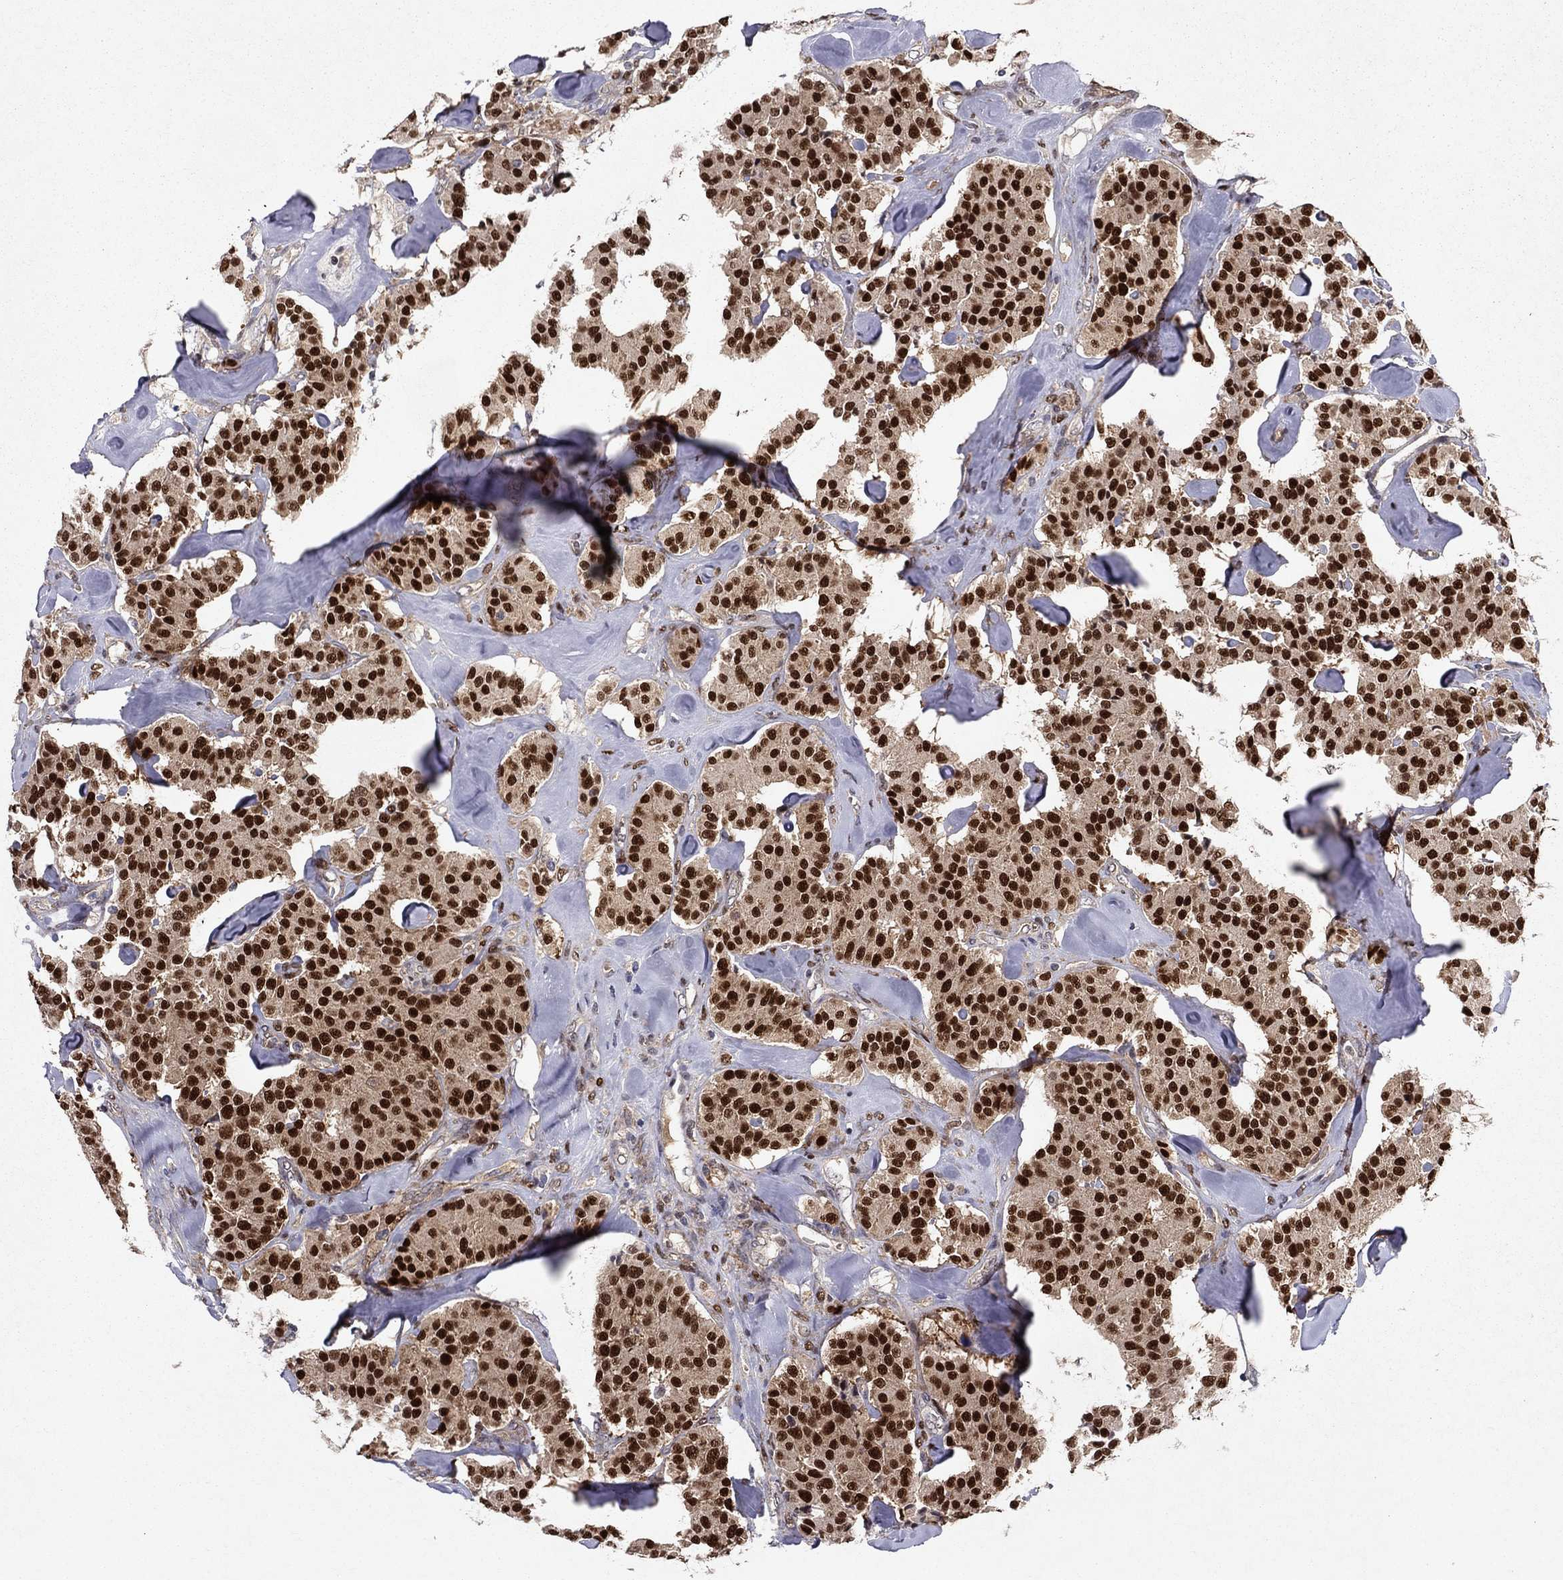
{"staining": {"intensity": "strong", "quantity": ">75%", "location": "nuclear"}, "tissue": "carcinoid", "cell_type": "Tumor cells", "image_type": "cancer", "snomed": [{"axis": "morphology", "description": "Carcinoid, malignant, NOS"}, {"axis": "topography", "description": "Pancreas"}], "caption": "Protein expression analysis of human carcinoid reveals strong nuclear positivity in about >75% of tumor cells. Nuclei are stained in blue.", "gene": "CRTC1", "patient": {"sex": "male", "age": 41}}